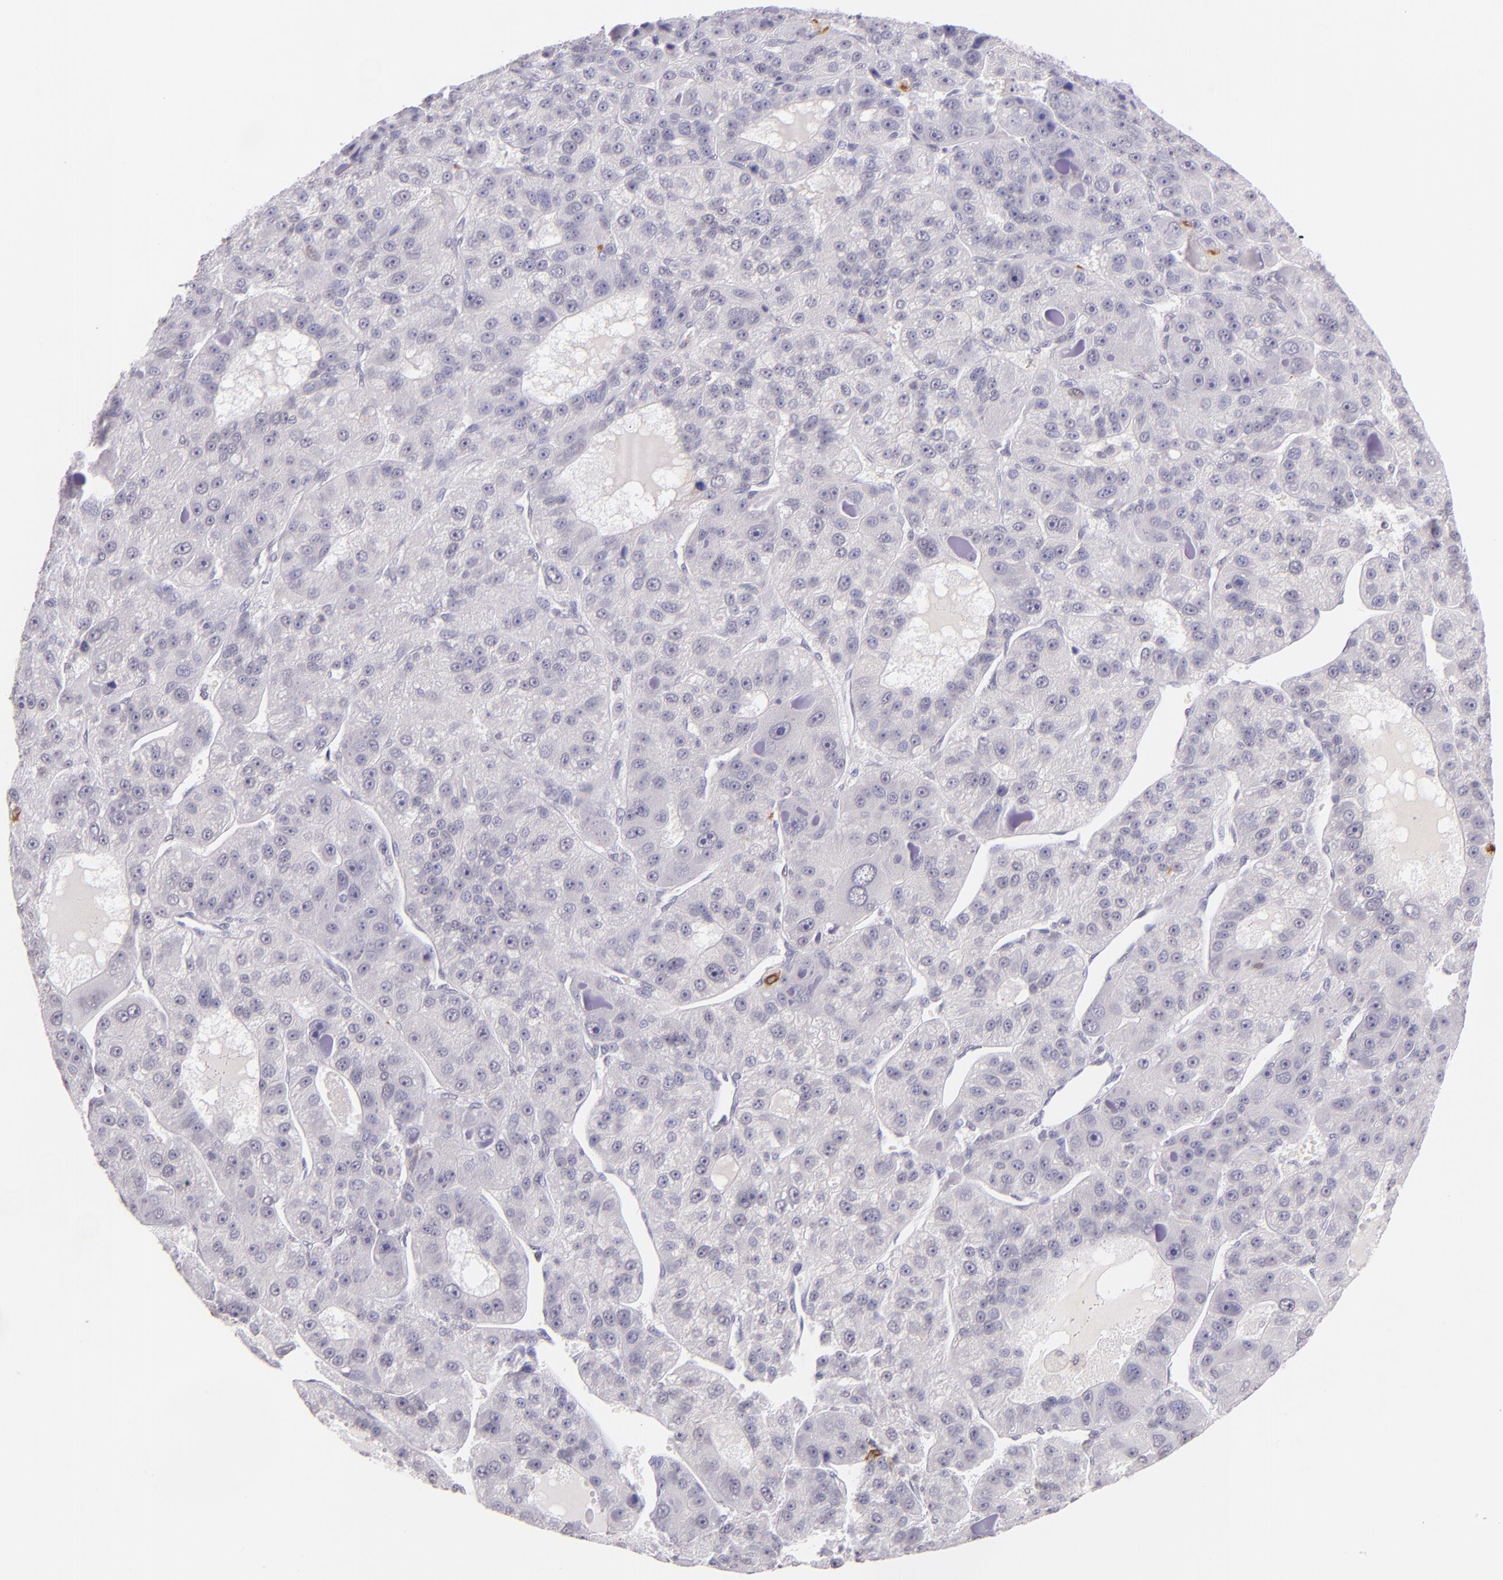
{"staining": {"intensity": "negative", "quantity": "none", "location": "none"}, "tissue": "liver cancer", "cell_type": "Tumor cells", "image_type": "cancer", "snomed": [{"axis": "morphology", "description": "Carcinoma, Hepatocellular, NOS"}, {"axis": "topography", "description": "Liver"}], "caption": "DAB (3,3'-diaminobenzidine) immunohistochemical staining of human liver cancer demonstrates no significant staining in tumor cells.", "gene": "RTN1", "patient": {"sex": "male", "age": 76}}